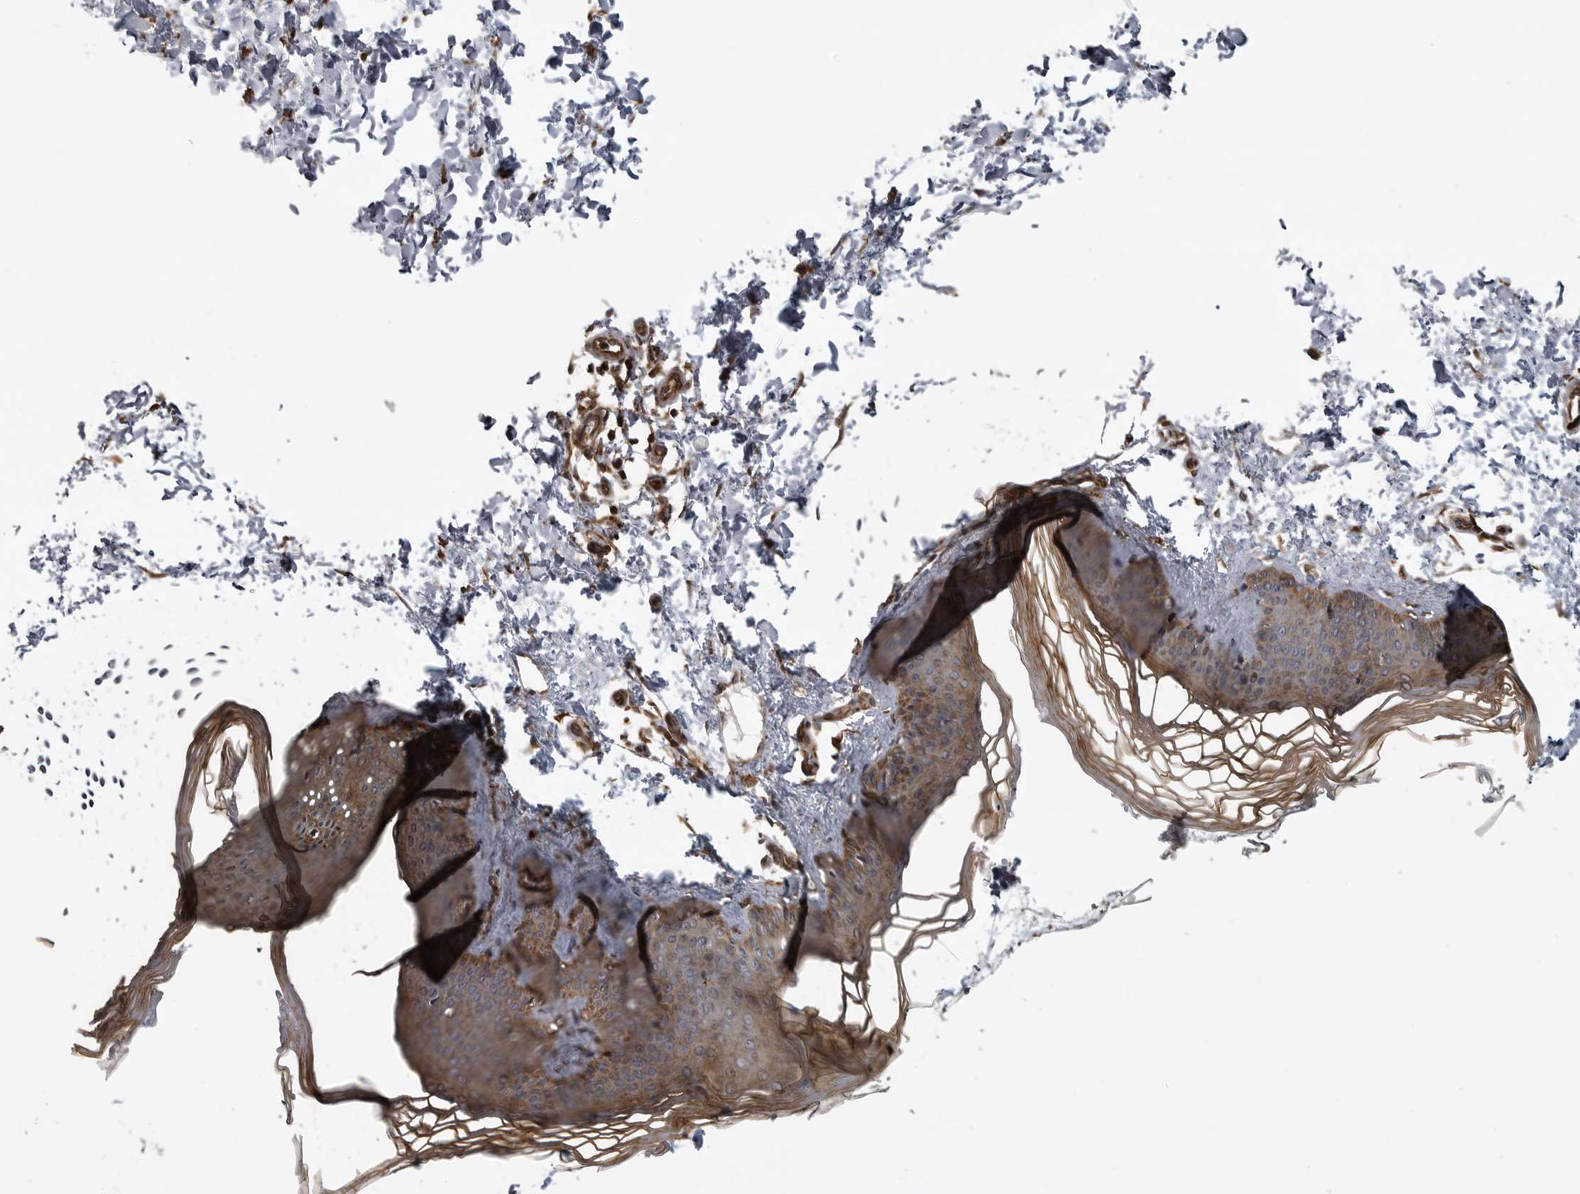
{"staining": {"intensity": "strong", "quantity": ">75%", "location": "cytoplasmic/membranous"}, "tissue": "skin", "cell_type": "Fibroblasts", "image_type": "normal", "snomed": [{"axis": "morphology", "description": "Normal tissue, NOS"}, {"axis": "topography", "description": "Skin"}], "caption": "Immunohistochemistry photomicrograph of benign human skin stained for a protein (brown), which exhibits high levels of strong cytoplasmic/membranous staining in approximately >75% of fibroblasts.", "gene": "ZNRF1", "patient": {"sex": "female", "age": 27}}